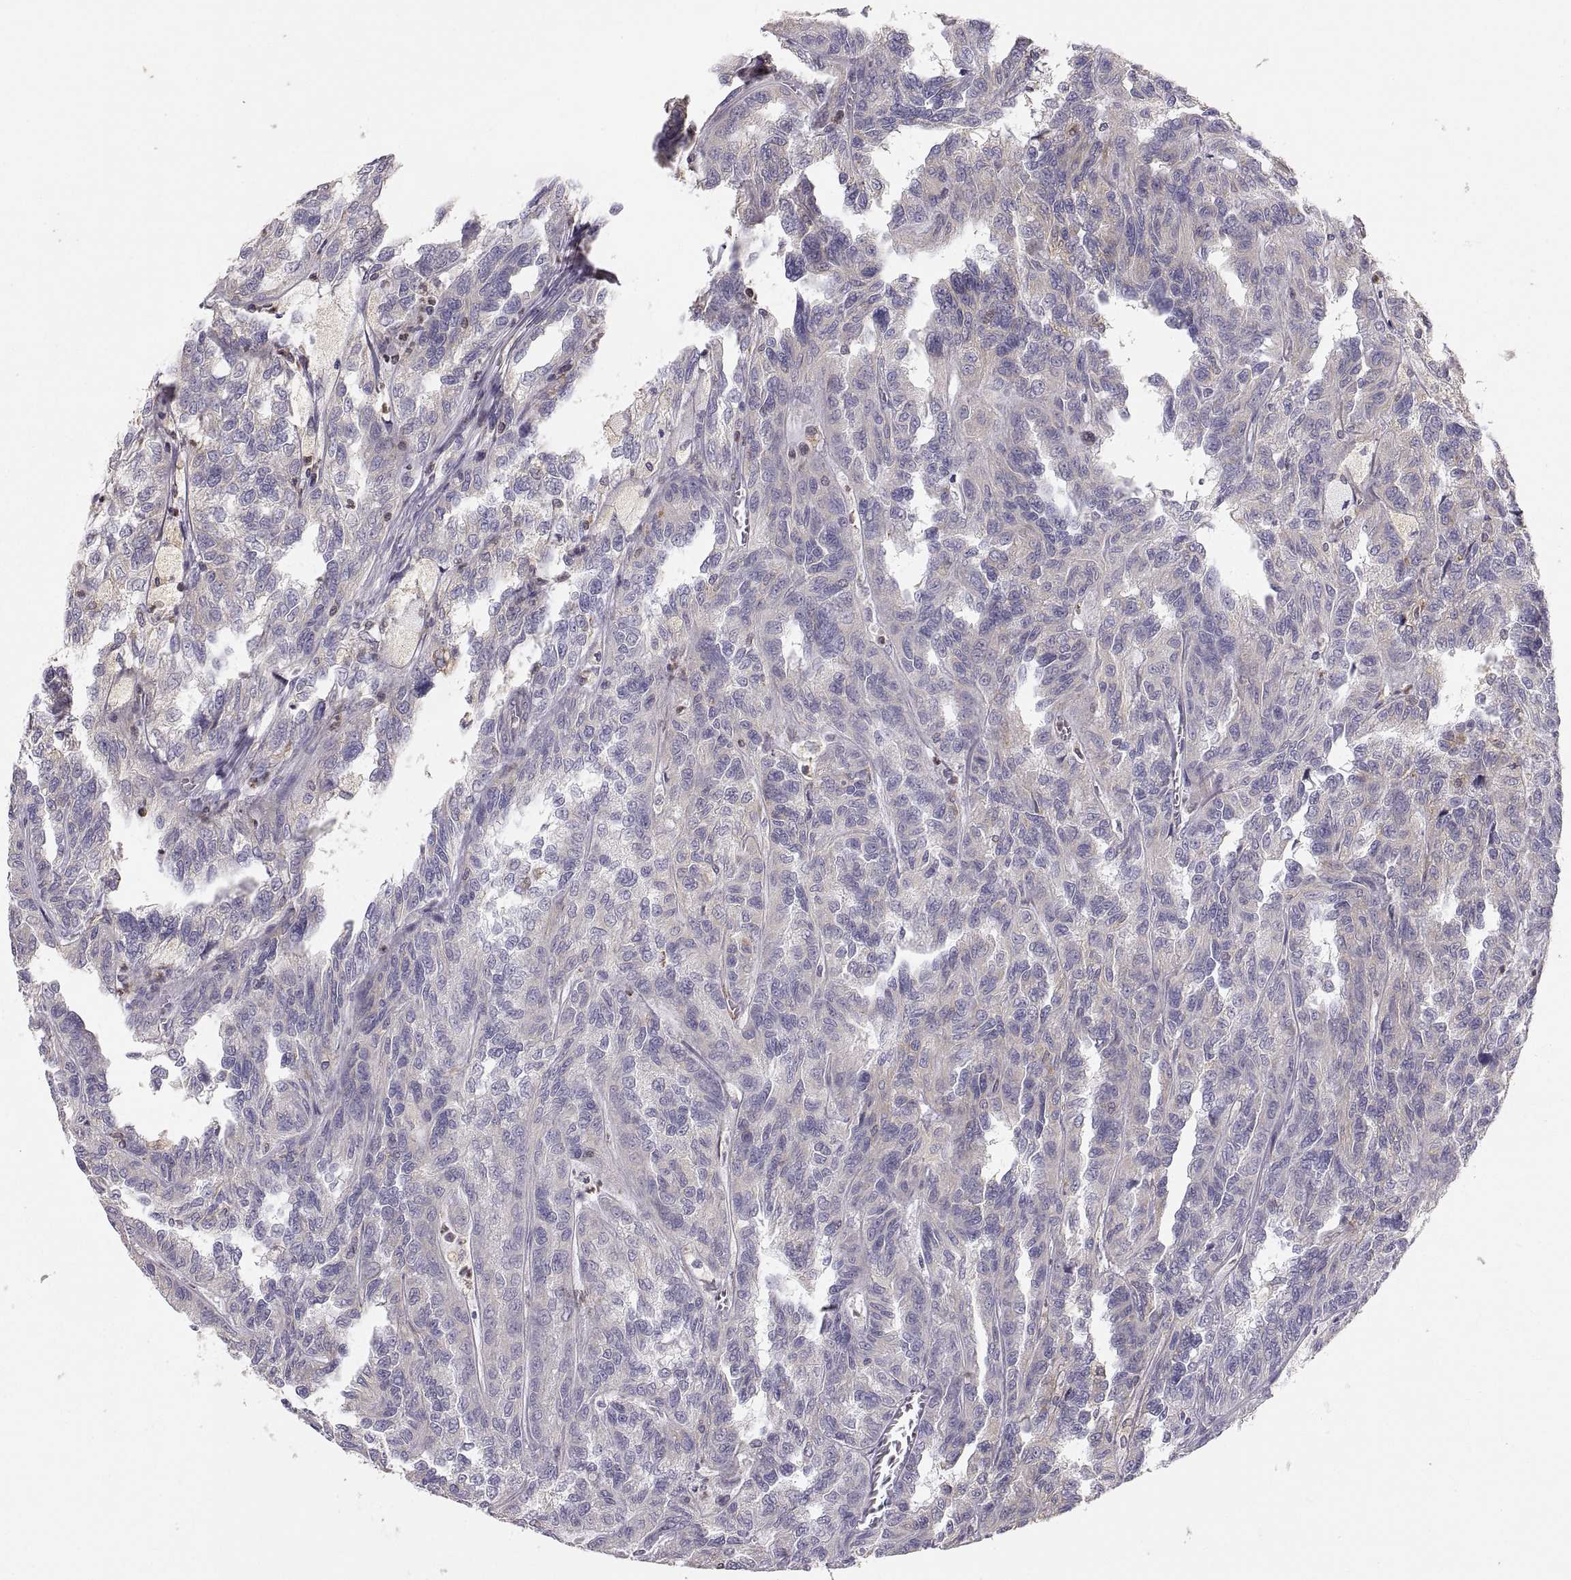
{"staining": {"intensity": "negative", "quantity": "none", "location": "none"}, "tissue": "renal cancer", "cell_type": "Tumor cells", "image_type": "cancer", "snomed": [{"axis": "morphology", "description": "Adenocarcinoma, NOS"}, {"axis": "topography", "description": "Kidney"}], "caption": "IHC micrograph of renal cancer (adenocarcinoma) stained for a protein (brown), which displays no expression in tumor cells.", "gene": "ERO1A", "patient": {"sex": "male", "age": 79}}